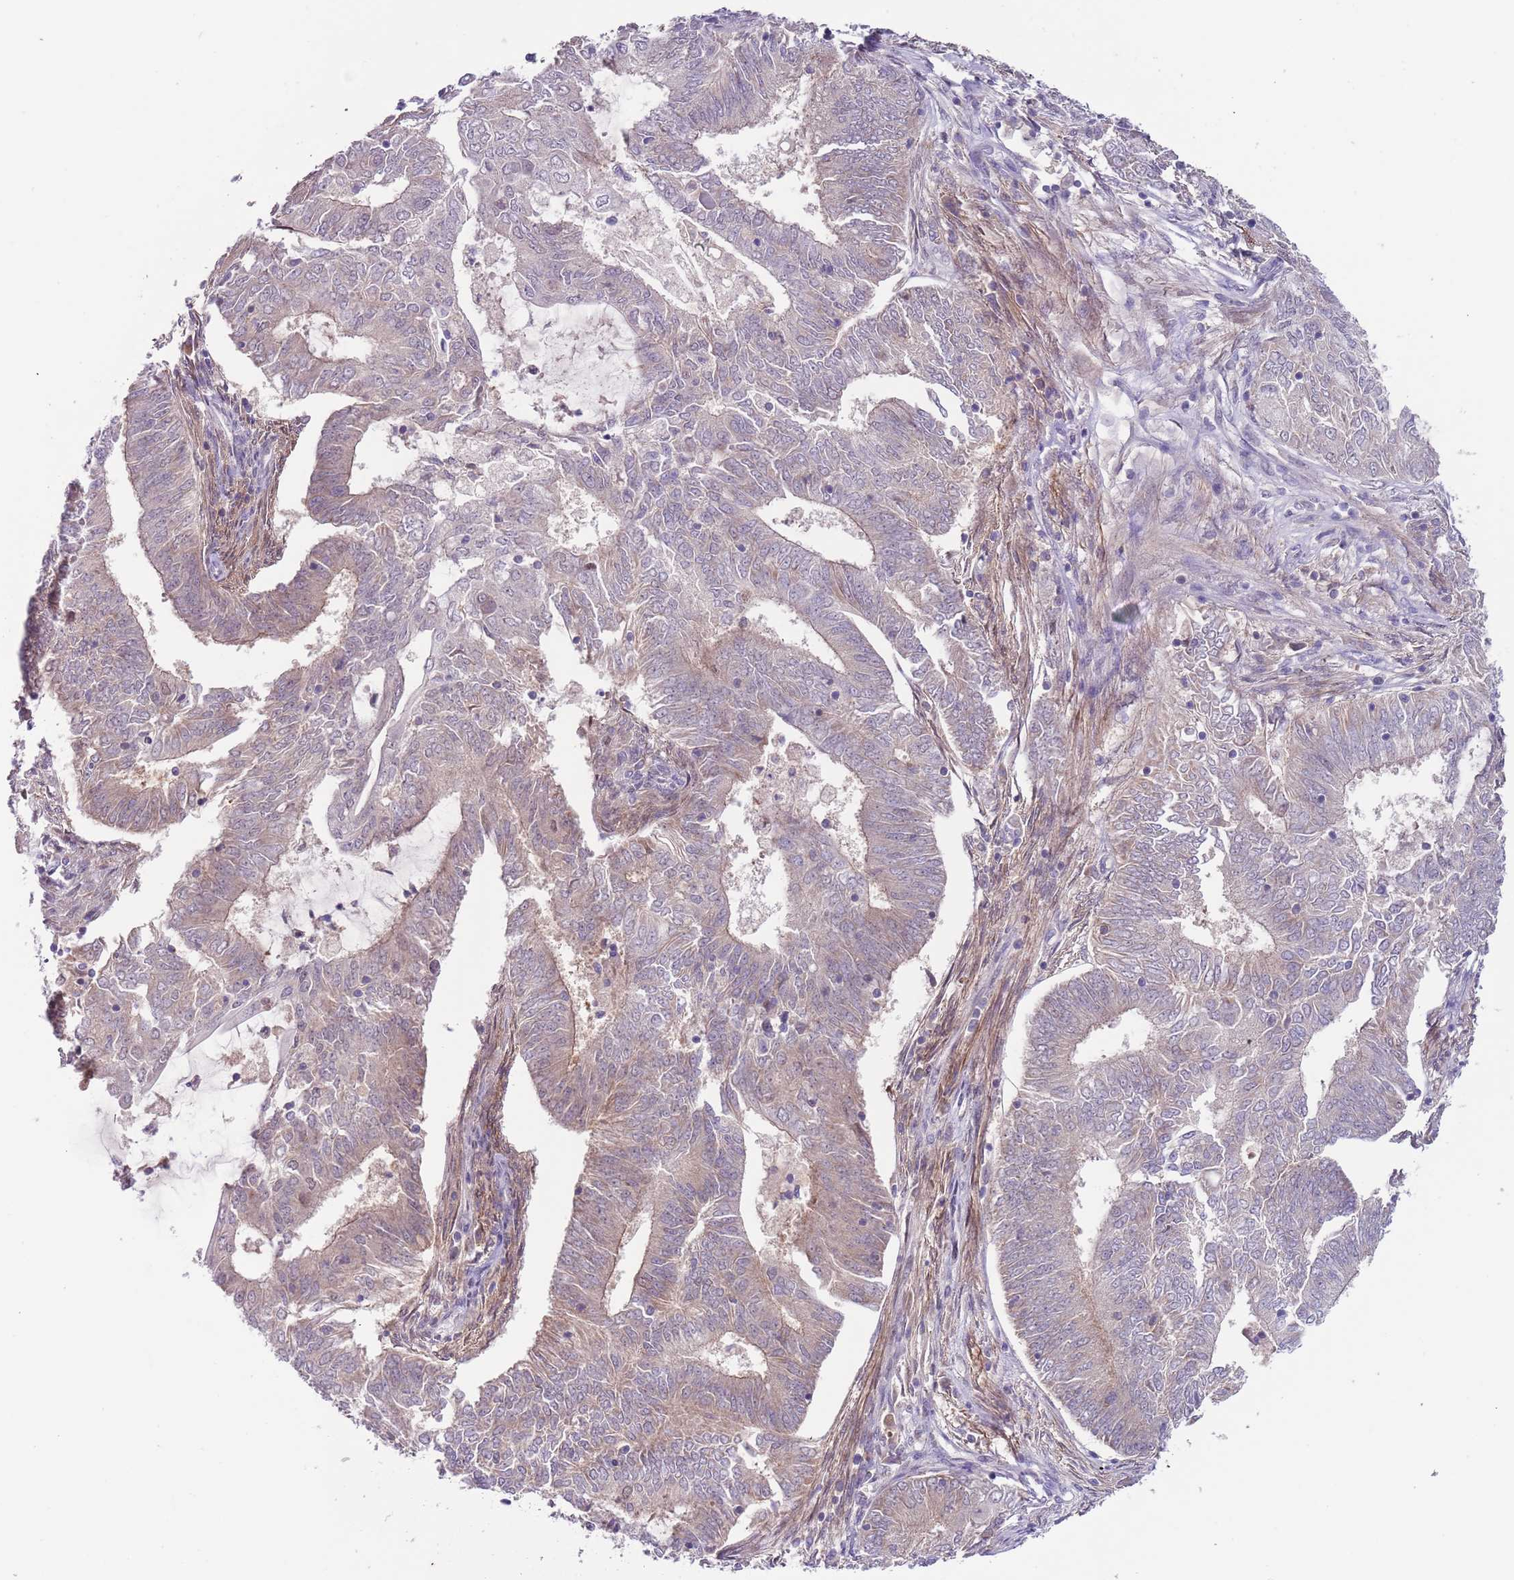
{"staining": {"intensity": "weak", "quantity": "<25%", "location": "cytoplasmic/membranous"}, "tissue": "endometrial cancer", "cell_type": "Tumor cells", "image_type": "cancer", "snomed": [{"axis": "morphology", "description": "Adenocarcinoma, NOS"}, {"axis": "topography", "description": "Endometrium"}], "caption": "DAB immunohistochemical staining of endometrial cancer demonstrates no significant staining in tumor cells.", "gene": "RMND5B", "patient": {"sex": "female", "age": 62}}